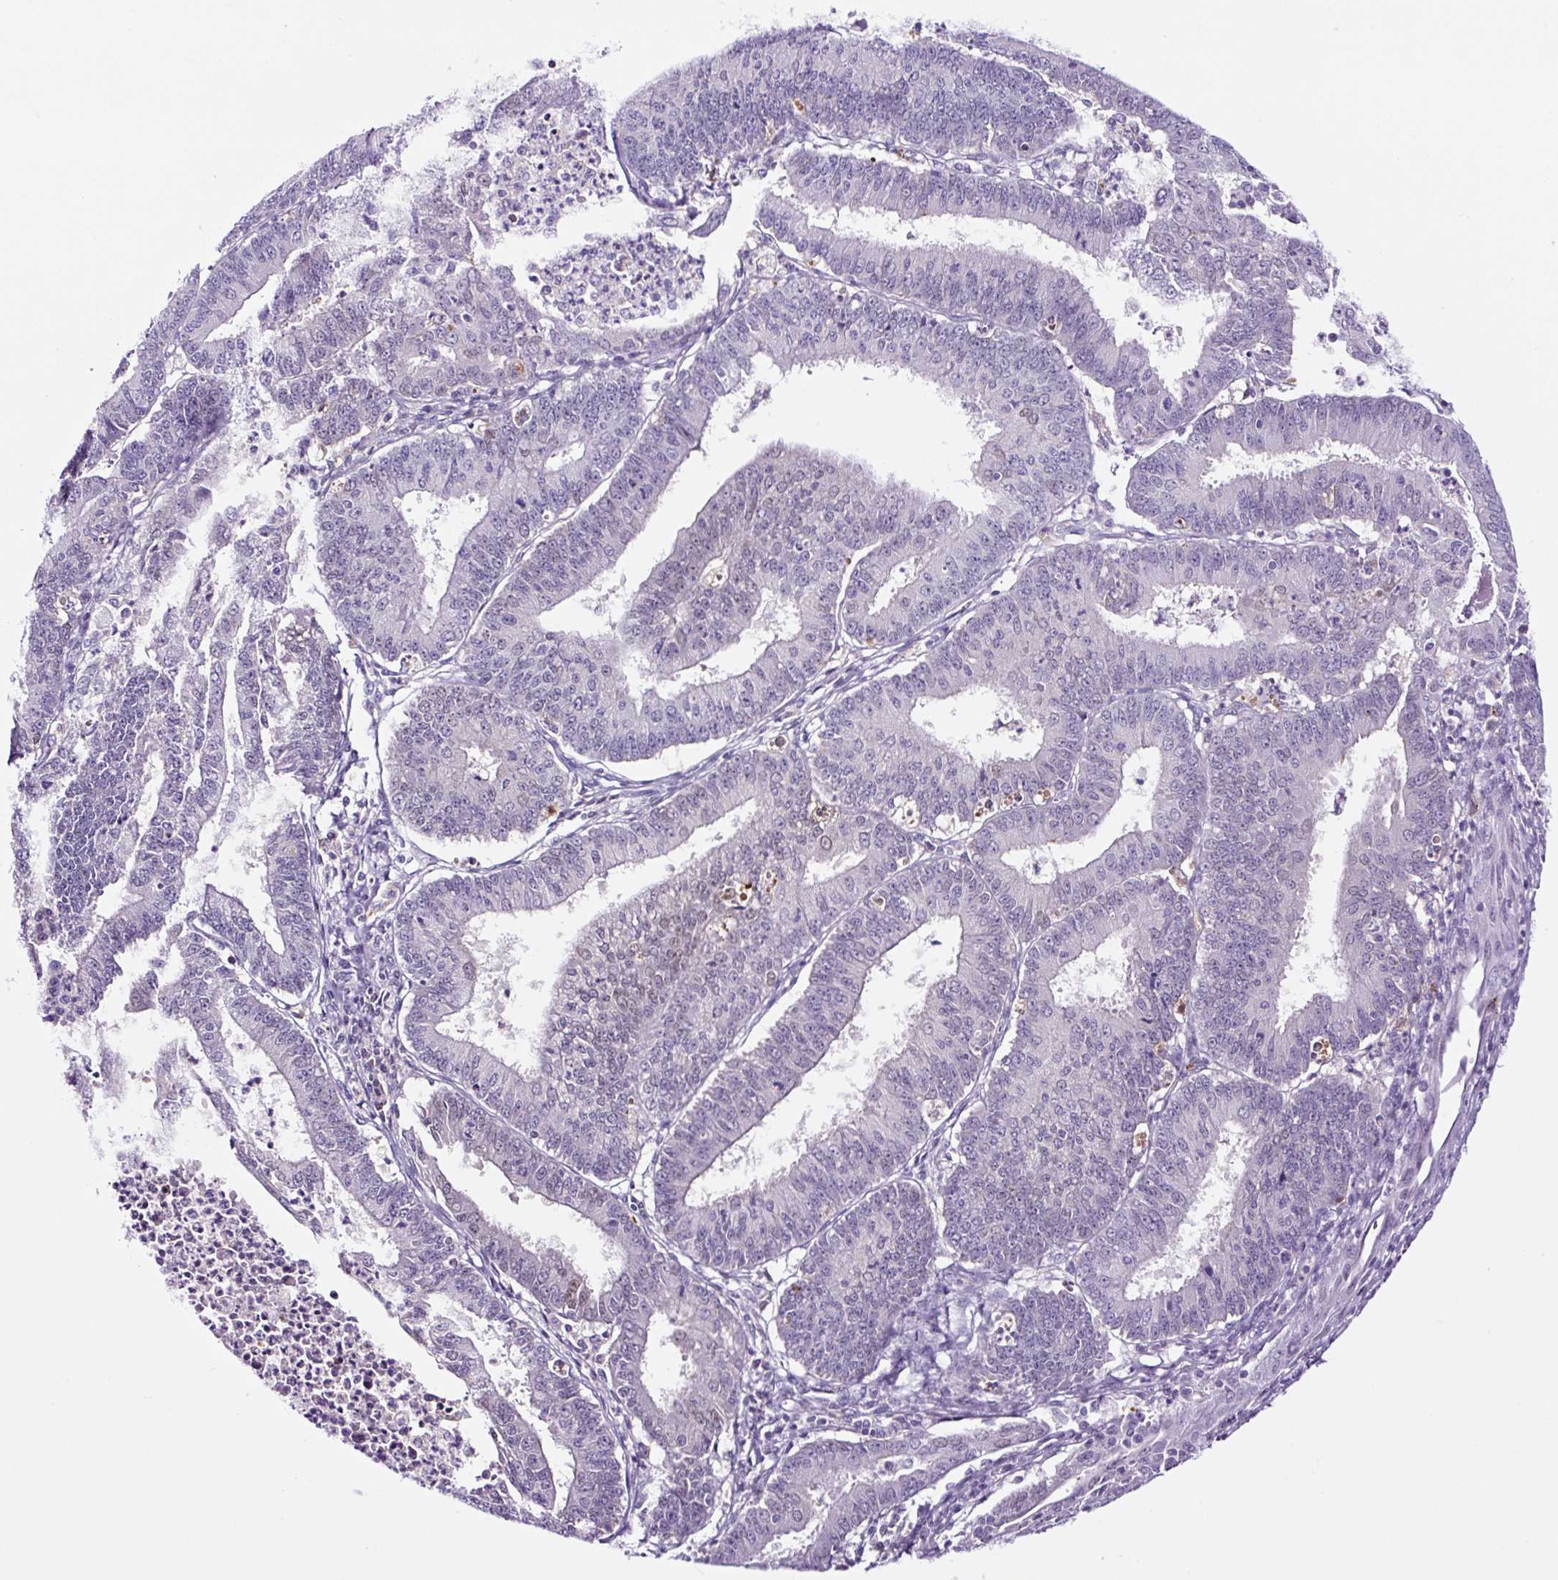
{"staining": {"intensity": "negative", "quantity": "none", "location": "none"}, "tissue": "endometrial cancer", "cell_type": "Tumor cells", "image_type": "cancer", "snomed": [{"axis": "morphology", "description": "Adenocarcinoma, NOS"}, {"axis": "topography", "description": "Endometrium"}], "caption": "An IHC micrograph of endometrial cancer (adenocarcinoma) is shown. There is no staining in tumor cells of endometrial cancer (adenocarcinoma). (Immunohistochemistry, brightfield microscopy, high magnification).", "gene": "TAFA3", "patient": {"sex": "female", "age": 73}}